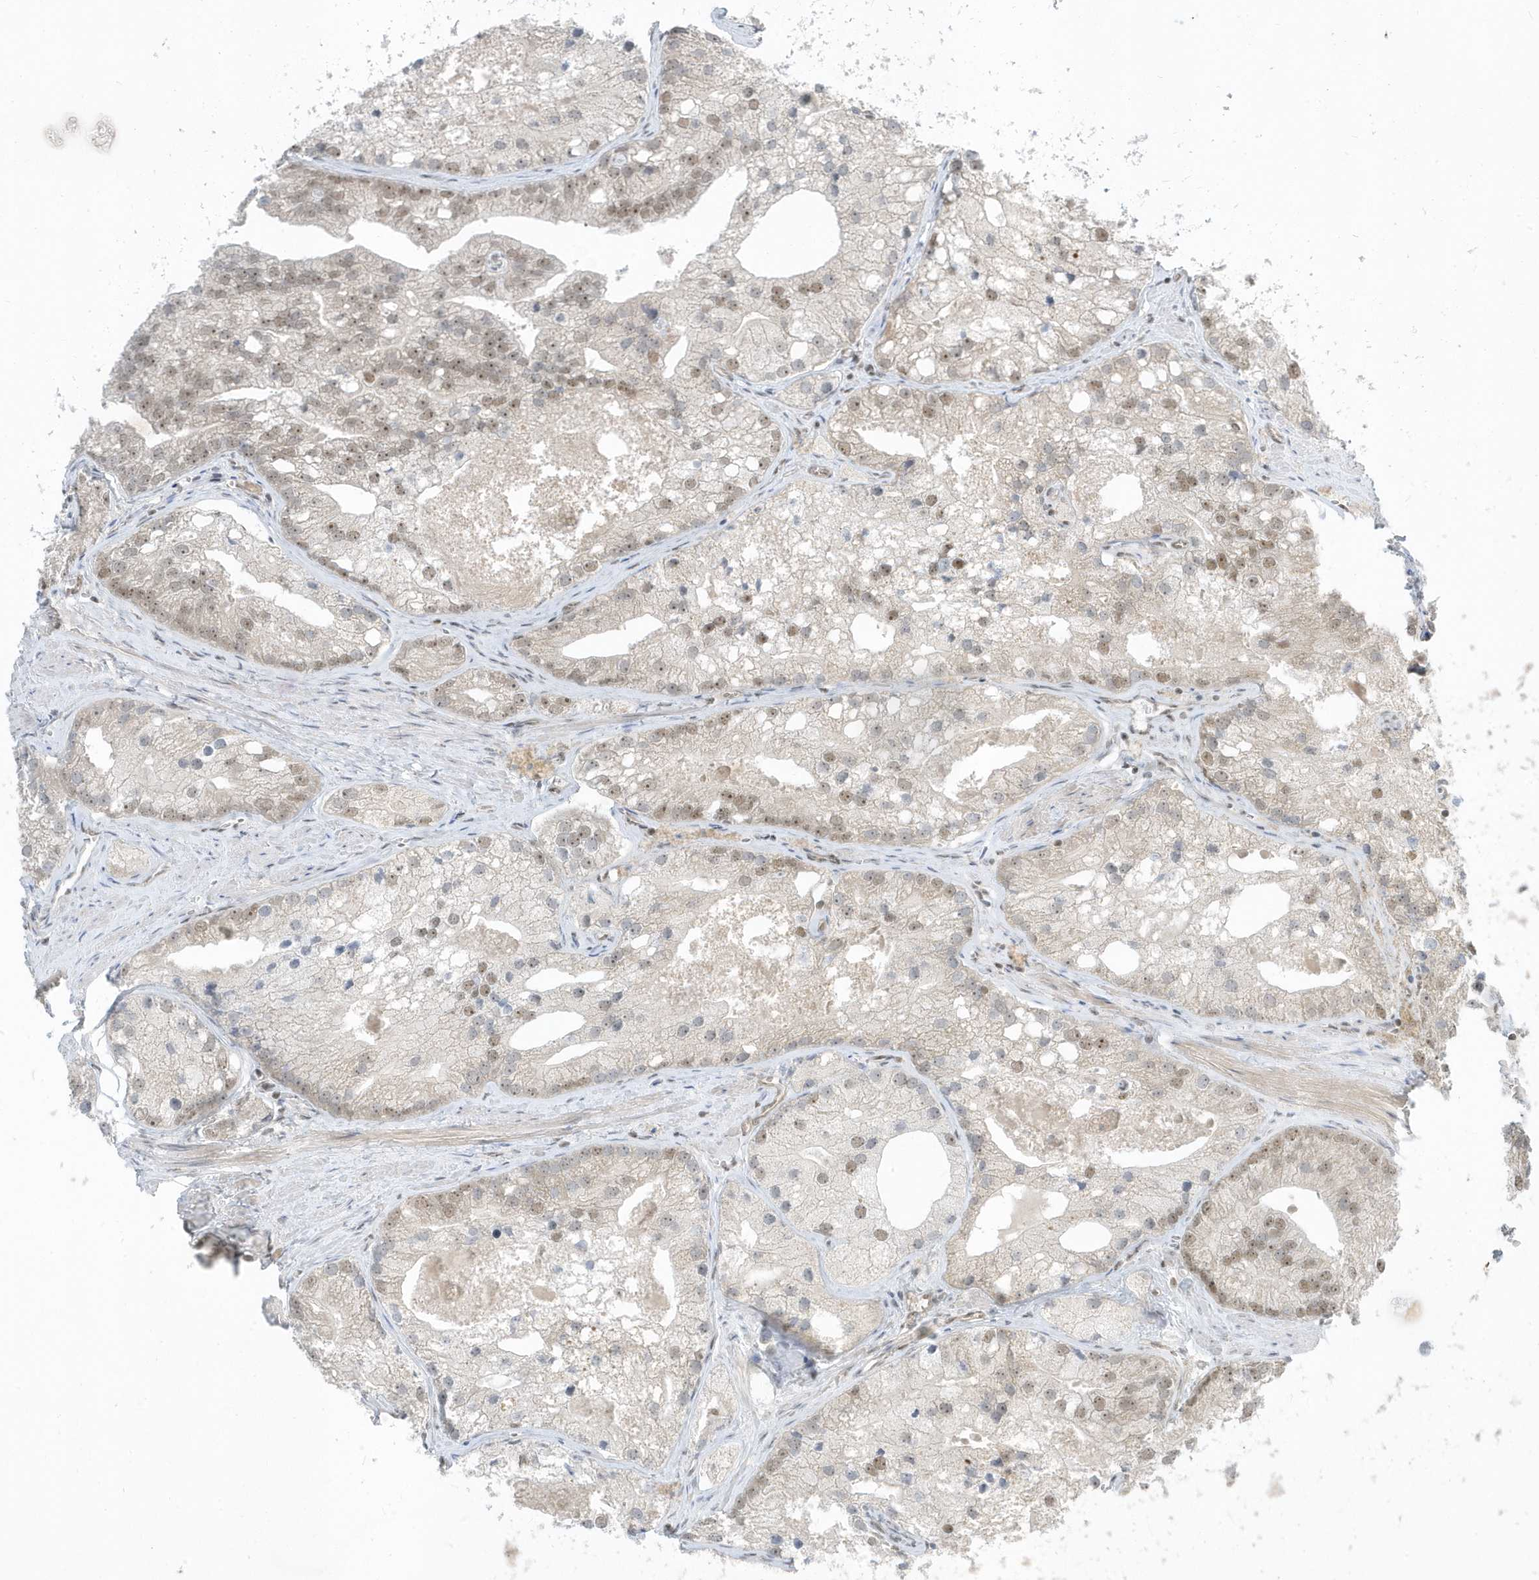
{"staining": {"intensity": "moderate", "quantity": "25%-75%", "location": "nuclear"}, "tissue": "prostate cancer", "cell_type": "Tumor cells", "image_type": "cancer", "snomed": [{"axis": "morphology", "description": "Adenocarcinoma, Low grade"}, {"axis": "topography", "description": "Prostate"}], "caption": "An IHC photomicrograph of tumor tissue is shown. Protein staining in brown highlights moderate nuclear positivity in prostate cancer within tumor cells.", "gene": "ZNF740", "patient": {"sex": "male", "age": 69}}